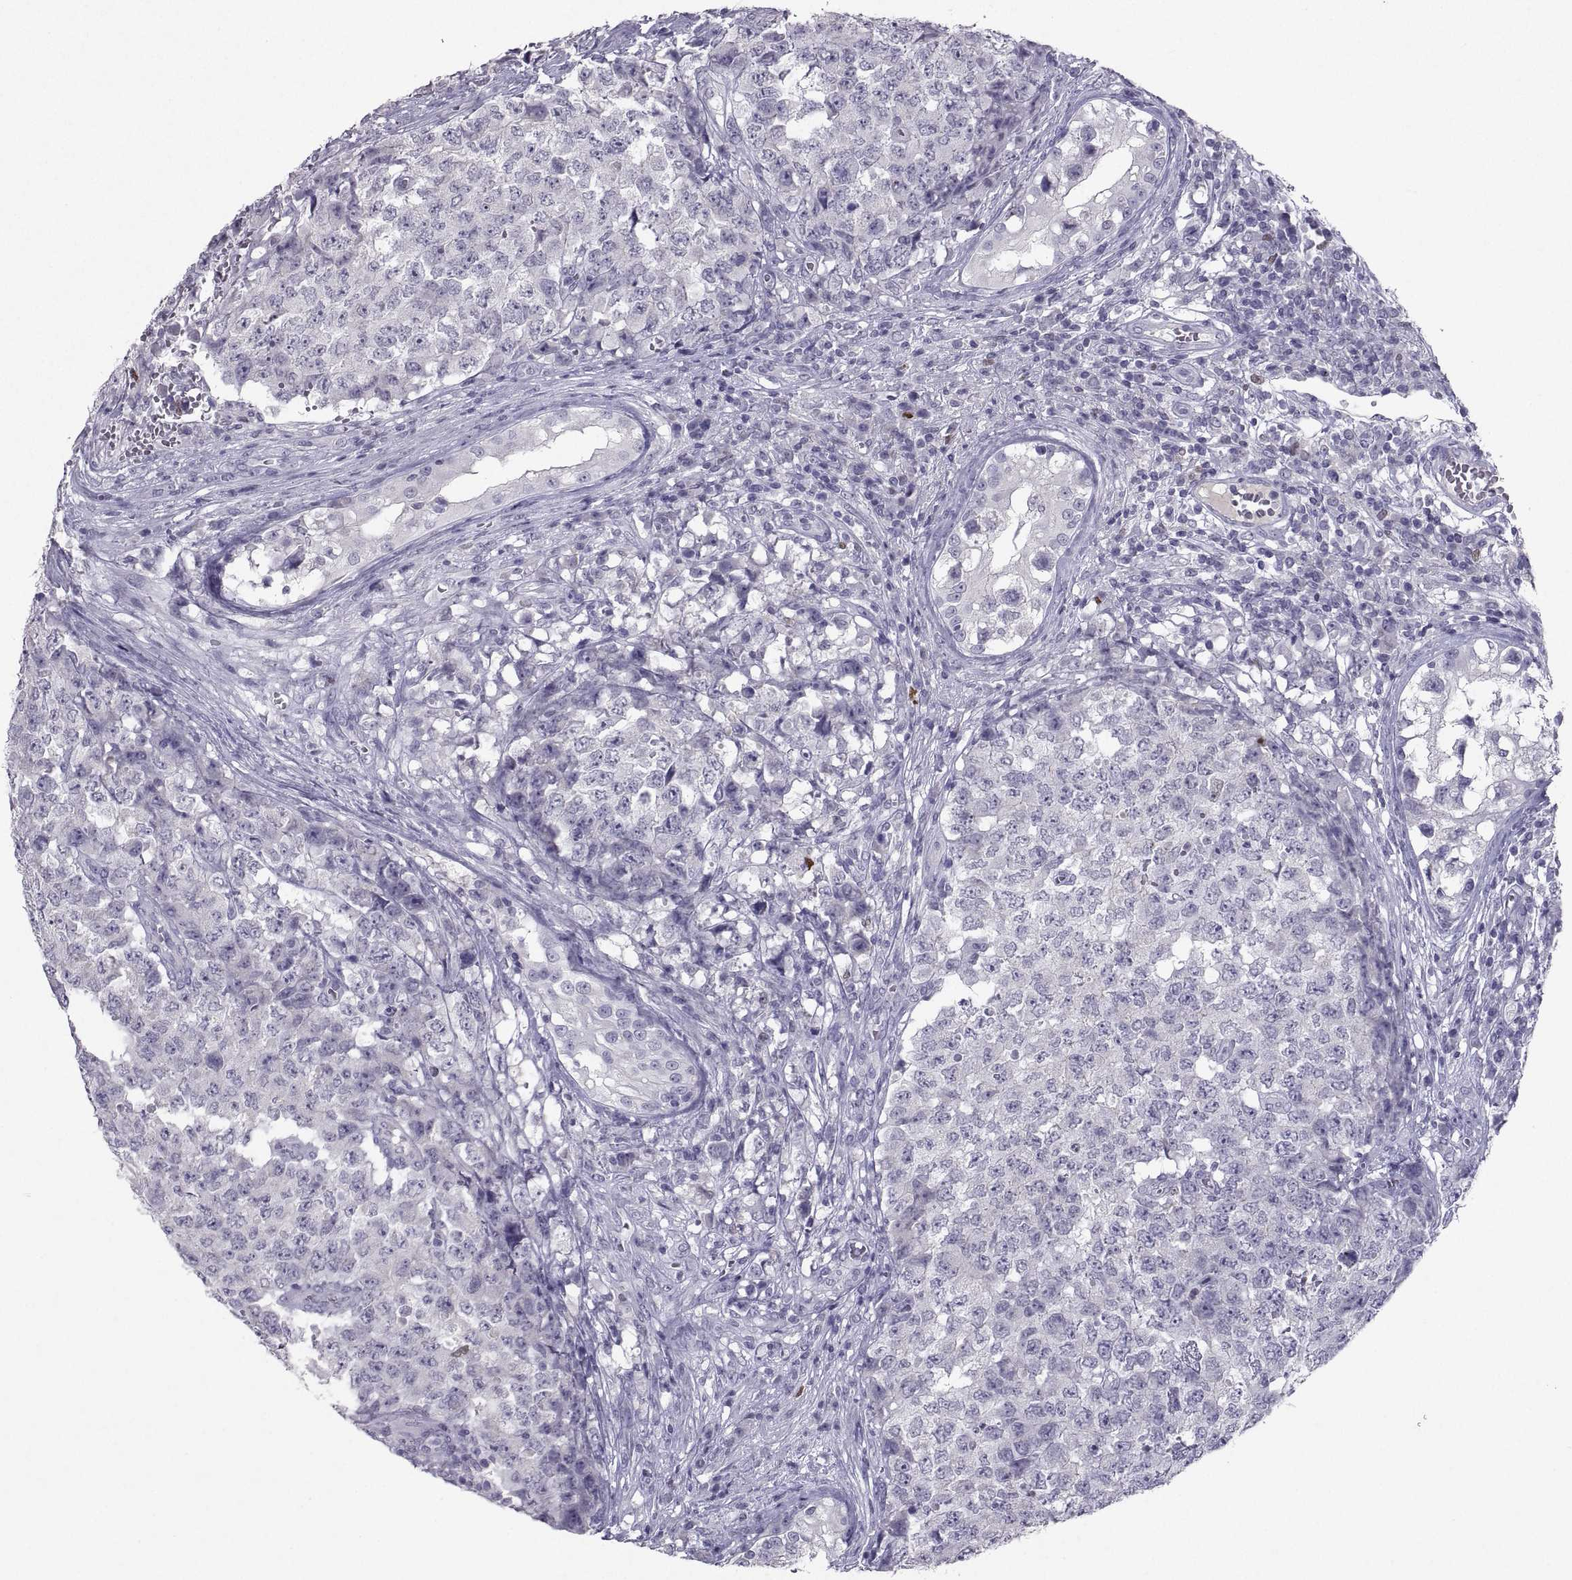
{"staining": {"intensity": "negative", "quantity": "none", "location": "none"}, "tissue": "testis cancer", "cell_type": "Tumor cells", "image_type": "cancer", "snomed": [{"axis": "morphology", "description": "Carcinoma, Embryonal, NOS"}, {"axis": "topography", "description": "Testis"}], "caption": "Image shows no protein expression in tumor cells of embryonal carcinoma (testis) tissue.", "gene": "SOX21", "patient": {"sex": "male", "age": 23}}